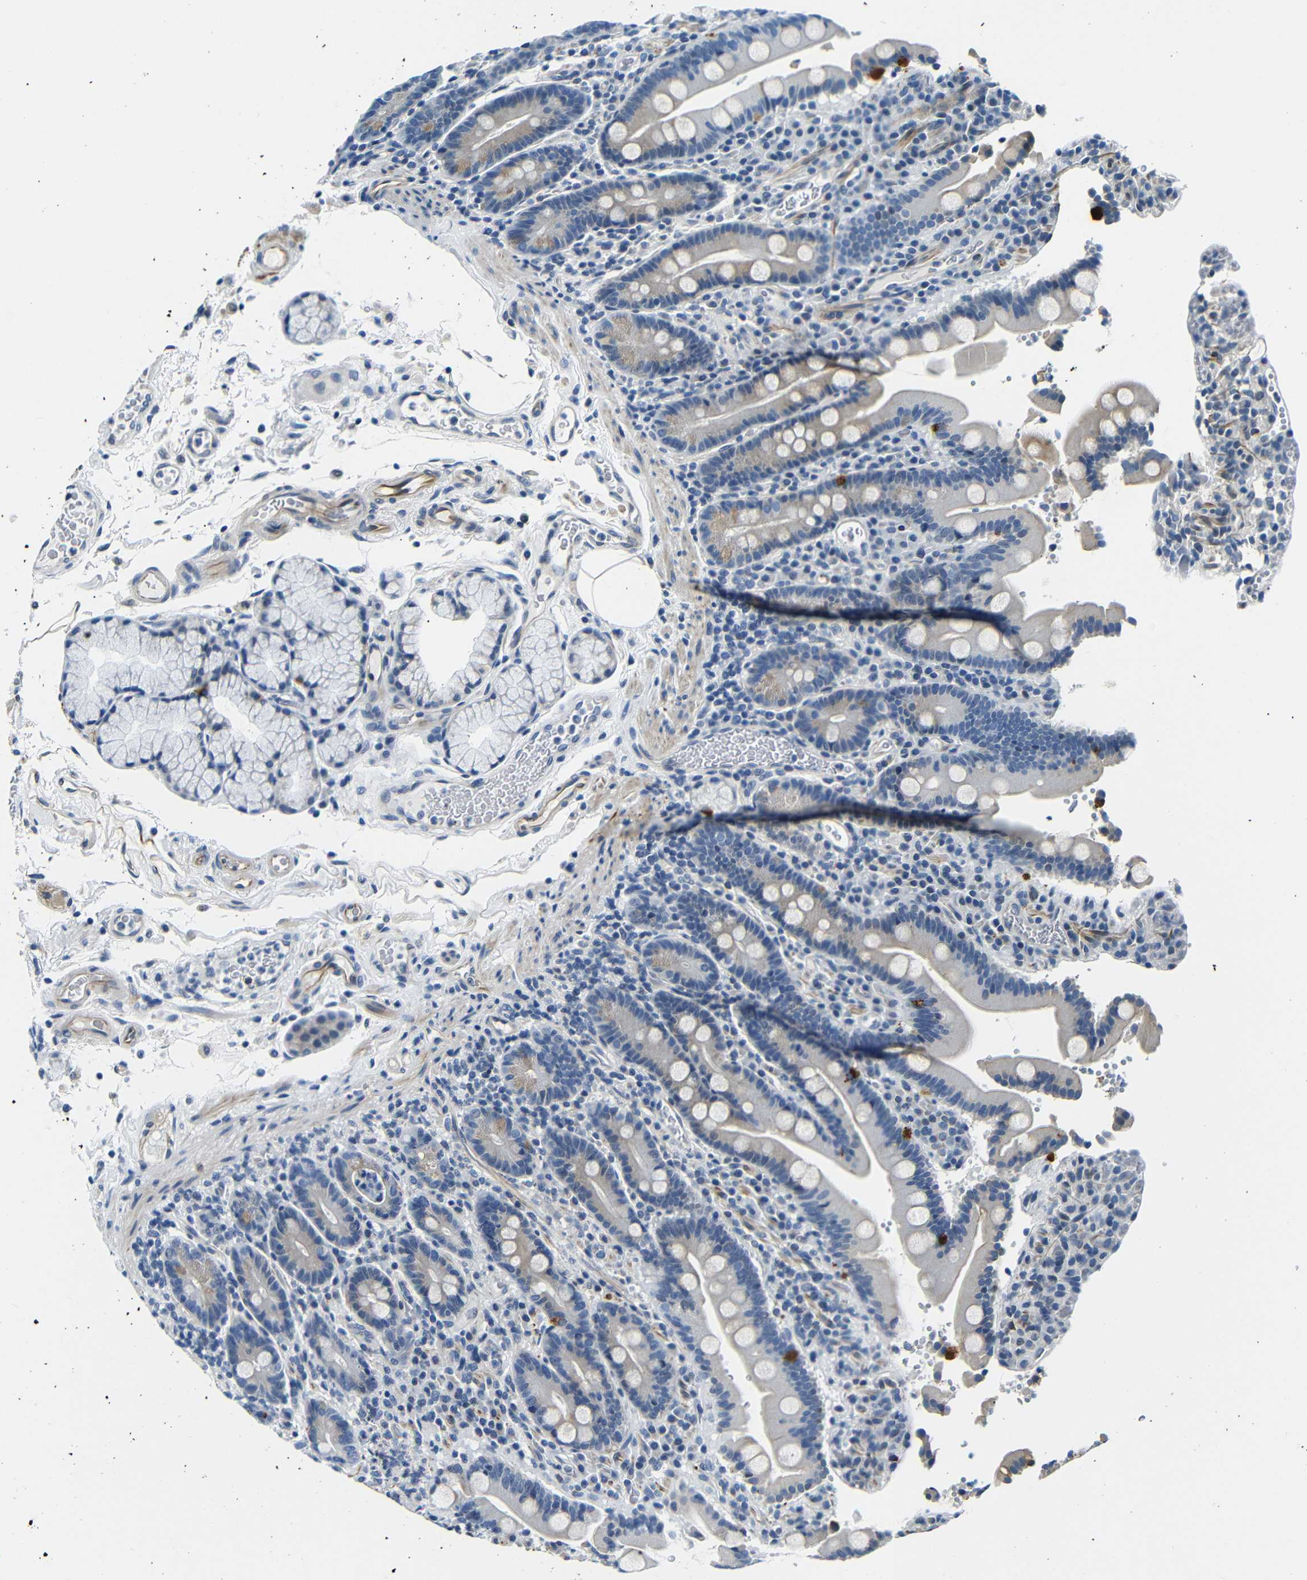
{"staining": {"intensity": "weak", "quantity": "25%-75%", "location": "cytoplasmic/membranous"}, "tissue": "duodenum", "cell_type": "Glandular cells", "image_type": "normal", "snomed": [{"axis": "morphology", "description": "Normal tissue, NOS"}, {"axis": "topography", "description": "Small intestine, NOS"}], "caption": "The histopathology image reveals immunohistochemical staining of benign duodenum. There is weak cytoplasmic/membranous positivity is appreciated in about 25%-75% of glandular cells.", "gene": "TAFA1", "patient": {"sex": "female", "age": 71}}